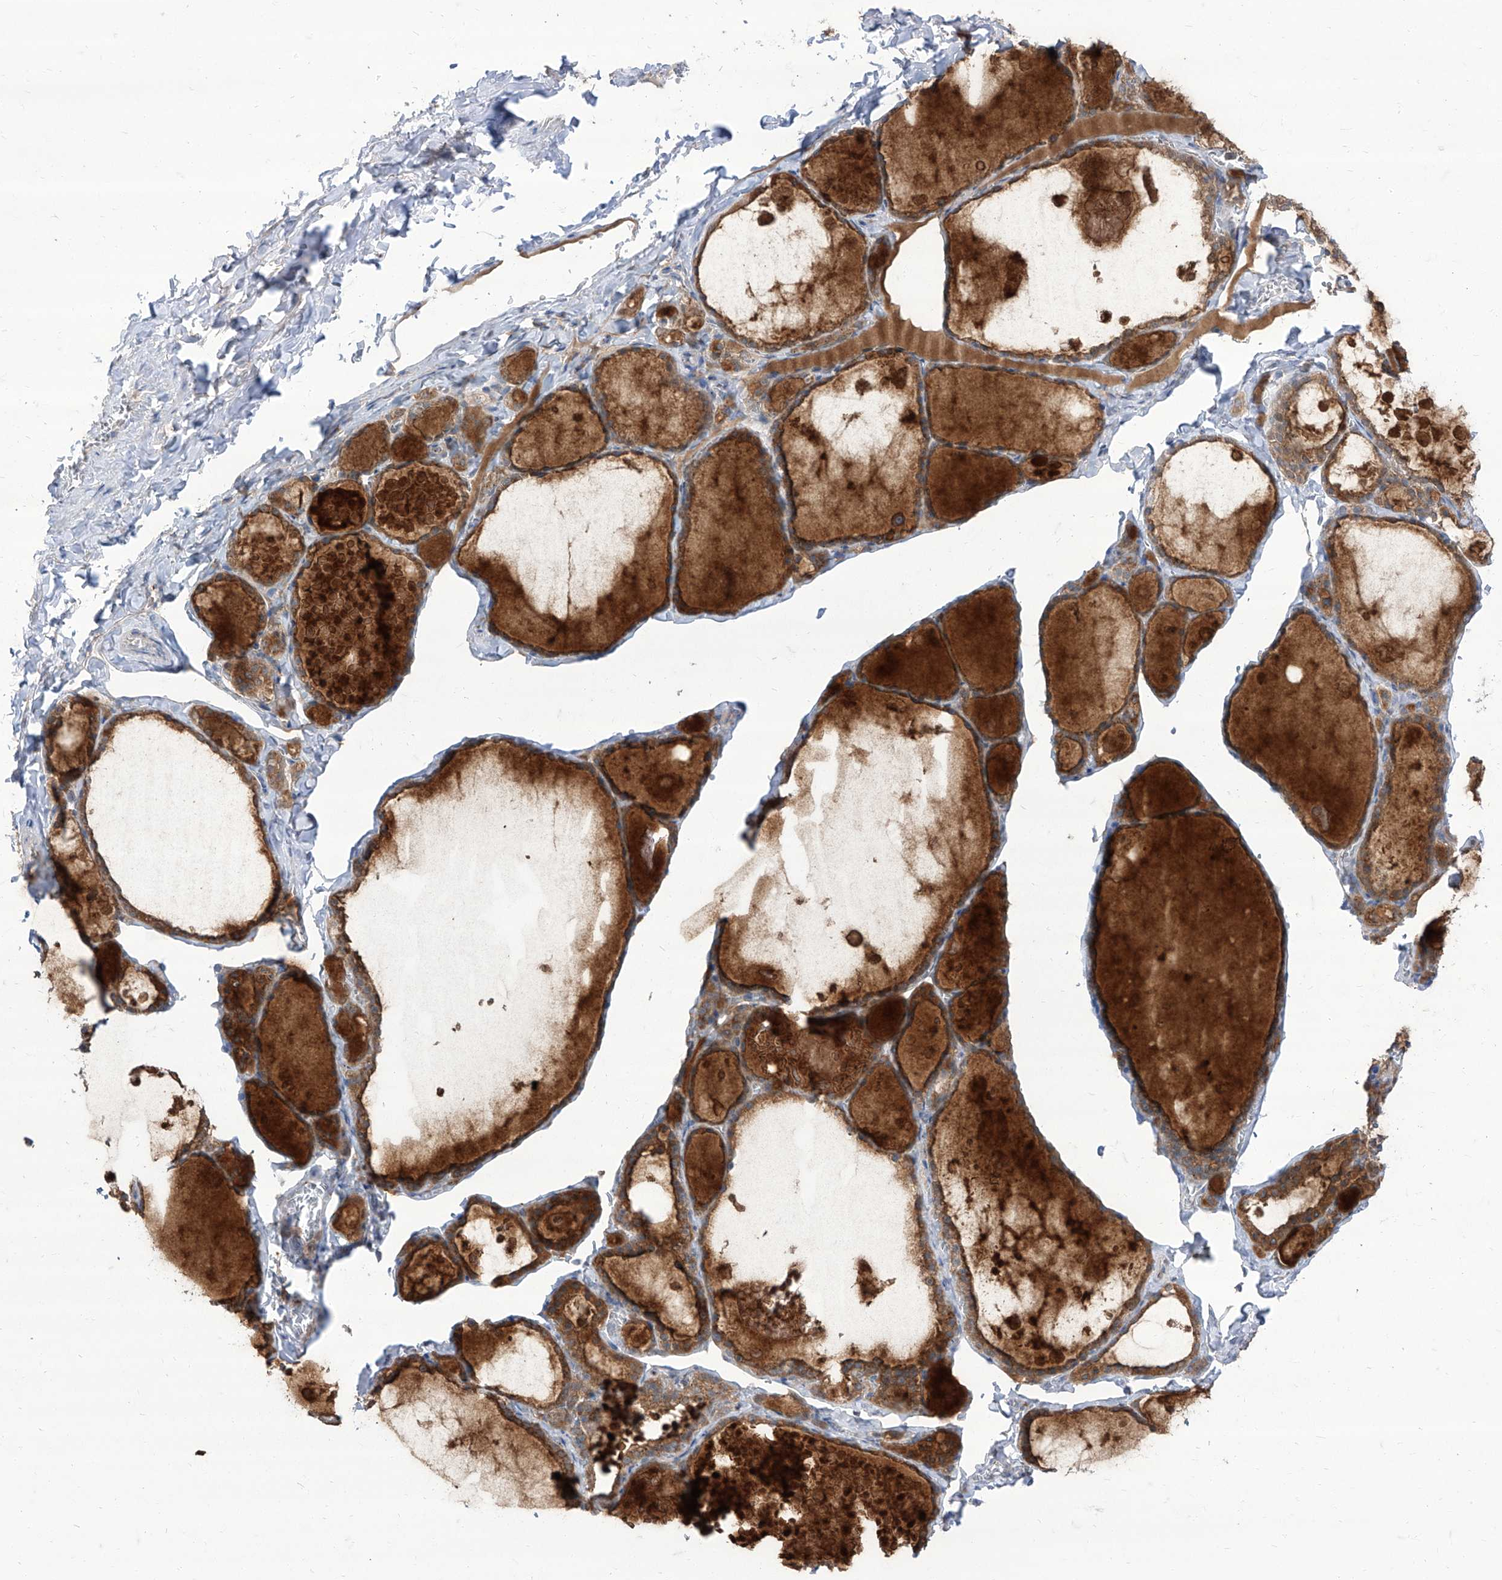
{"staining": {"intensity": "moderate", "quantity": ">75%", "location": "cytoplasmic/membranous,nuclear"}, "tissue": "thyroid gland", "cell_type": "Glandular cells", "image_type": "normal", "snomed": [{"axis": "morphology", "description": "Normal tissue, NOS"}, {"axis": "topography", "description": "Thyroid gland"}], "caption": "Normal thyroid gland was stained to show a protein in brown. There is medium levels of moderate cytoplasmic/membranous,nuclear positivity in approximately >75% of glandular cells. The staining is performed using DAB (3,3'-diaminobenzidine) brown chromogen to label protein expression. The nuclei are counter-stained blue using hematoxylin.", "gene": "BROX", "patient": {"sex": "male", "age": 56}}